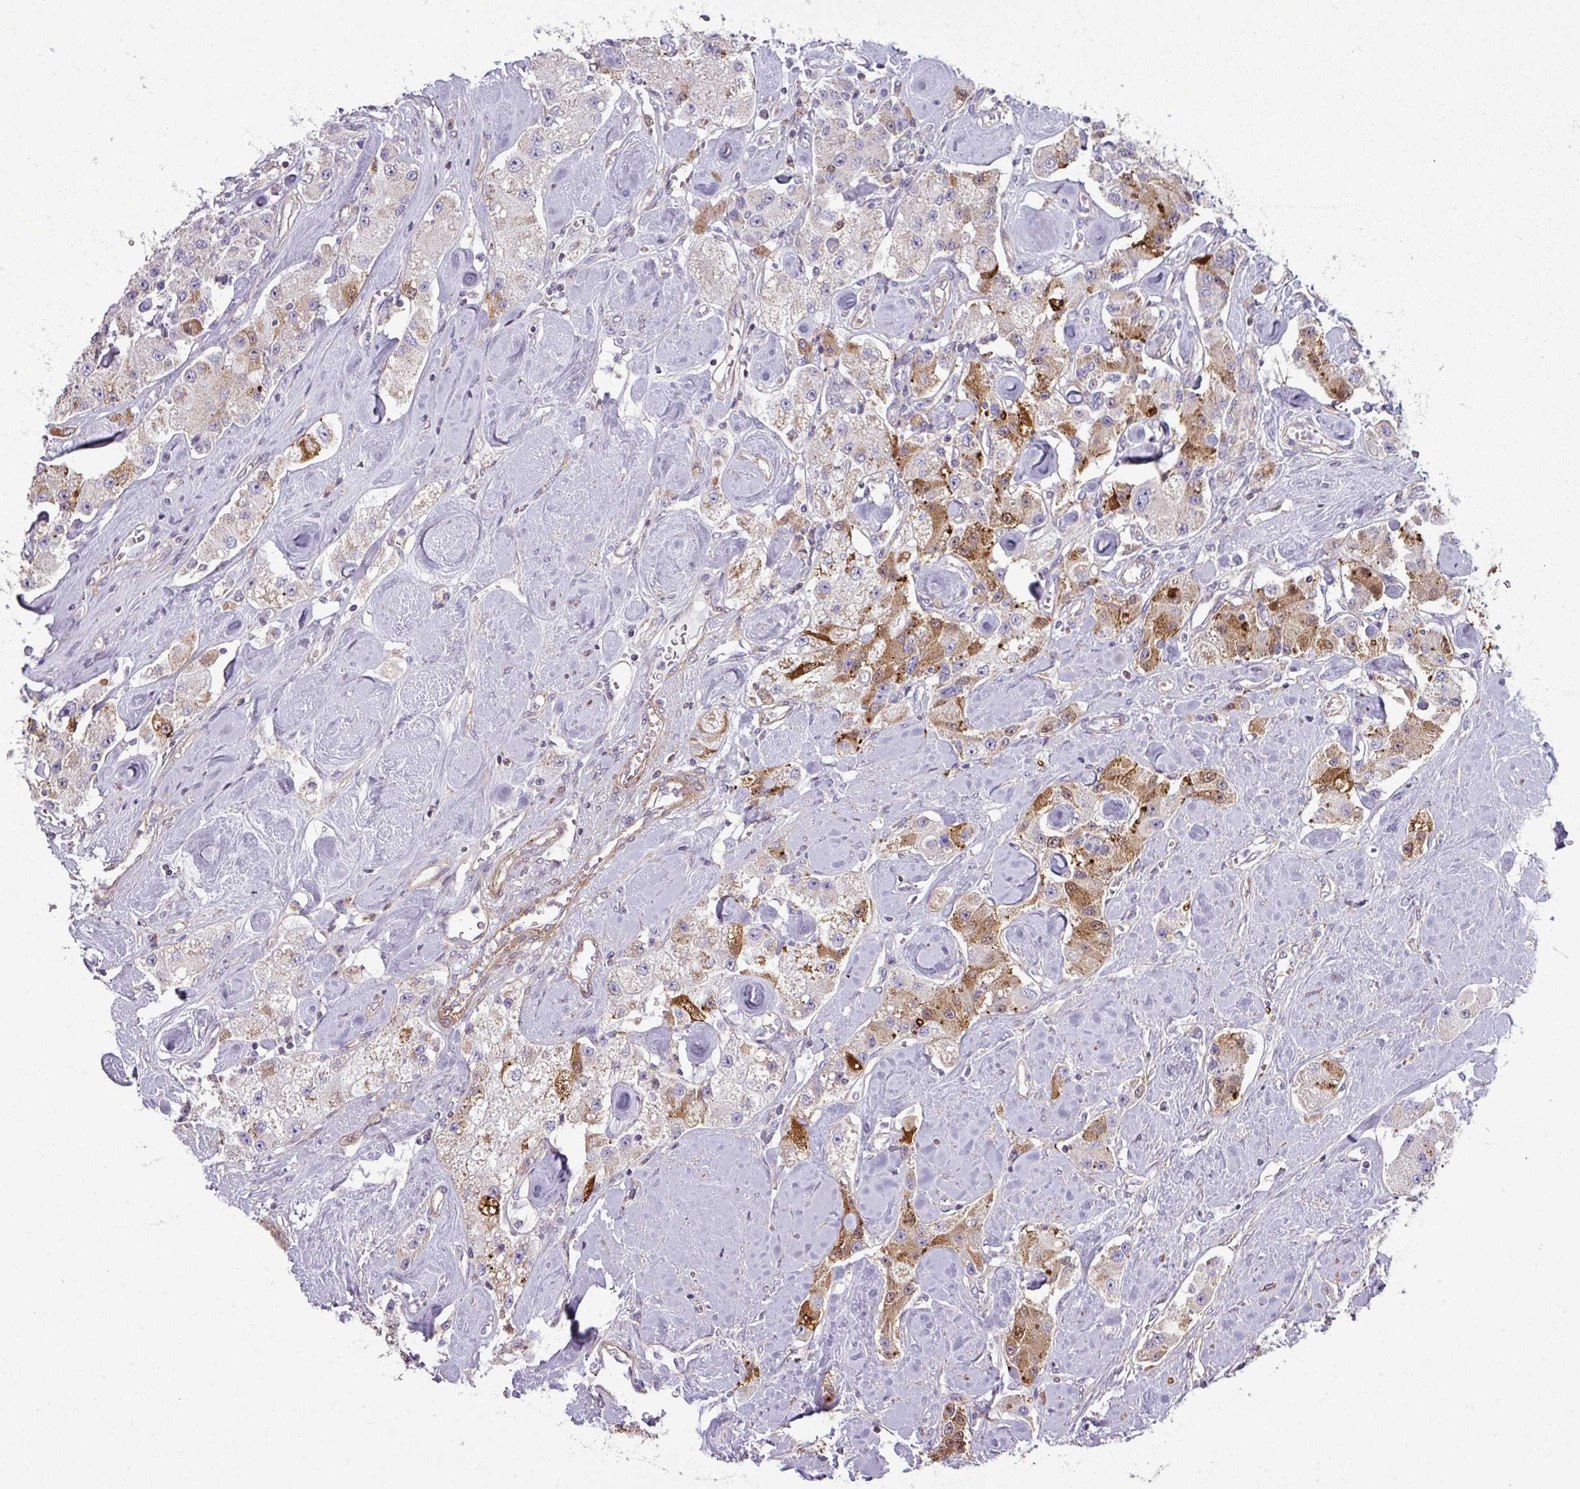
{"staining": {"intensity": "moderate", "quantity": "<25%", "location": "cytoplasmic/membranous"}, "tissue": "carcinoid", "cell_type": "Tumor cells", "image_type": "cancer", "snomed": [{"axis": "morphology", "description": "Carcinoid, malignant, NOS"}, {"axis": "topography", "description": "Pancreas"}], "caption": "Protein staining of carcinoid (malignant) tissue displays moderate cytoplasmic/membranous staining in approximately <25% of tumor cells. (DAB IHC, brown staining for protein, blue staining for nuclei).", "gene": "BTN2A2", "patient": {"sex": "male", "age": 41}}